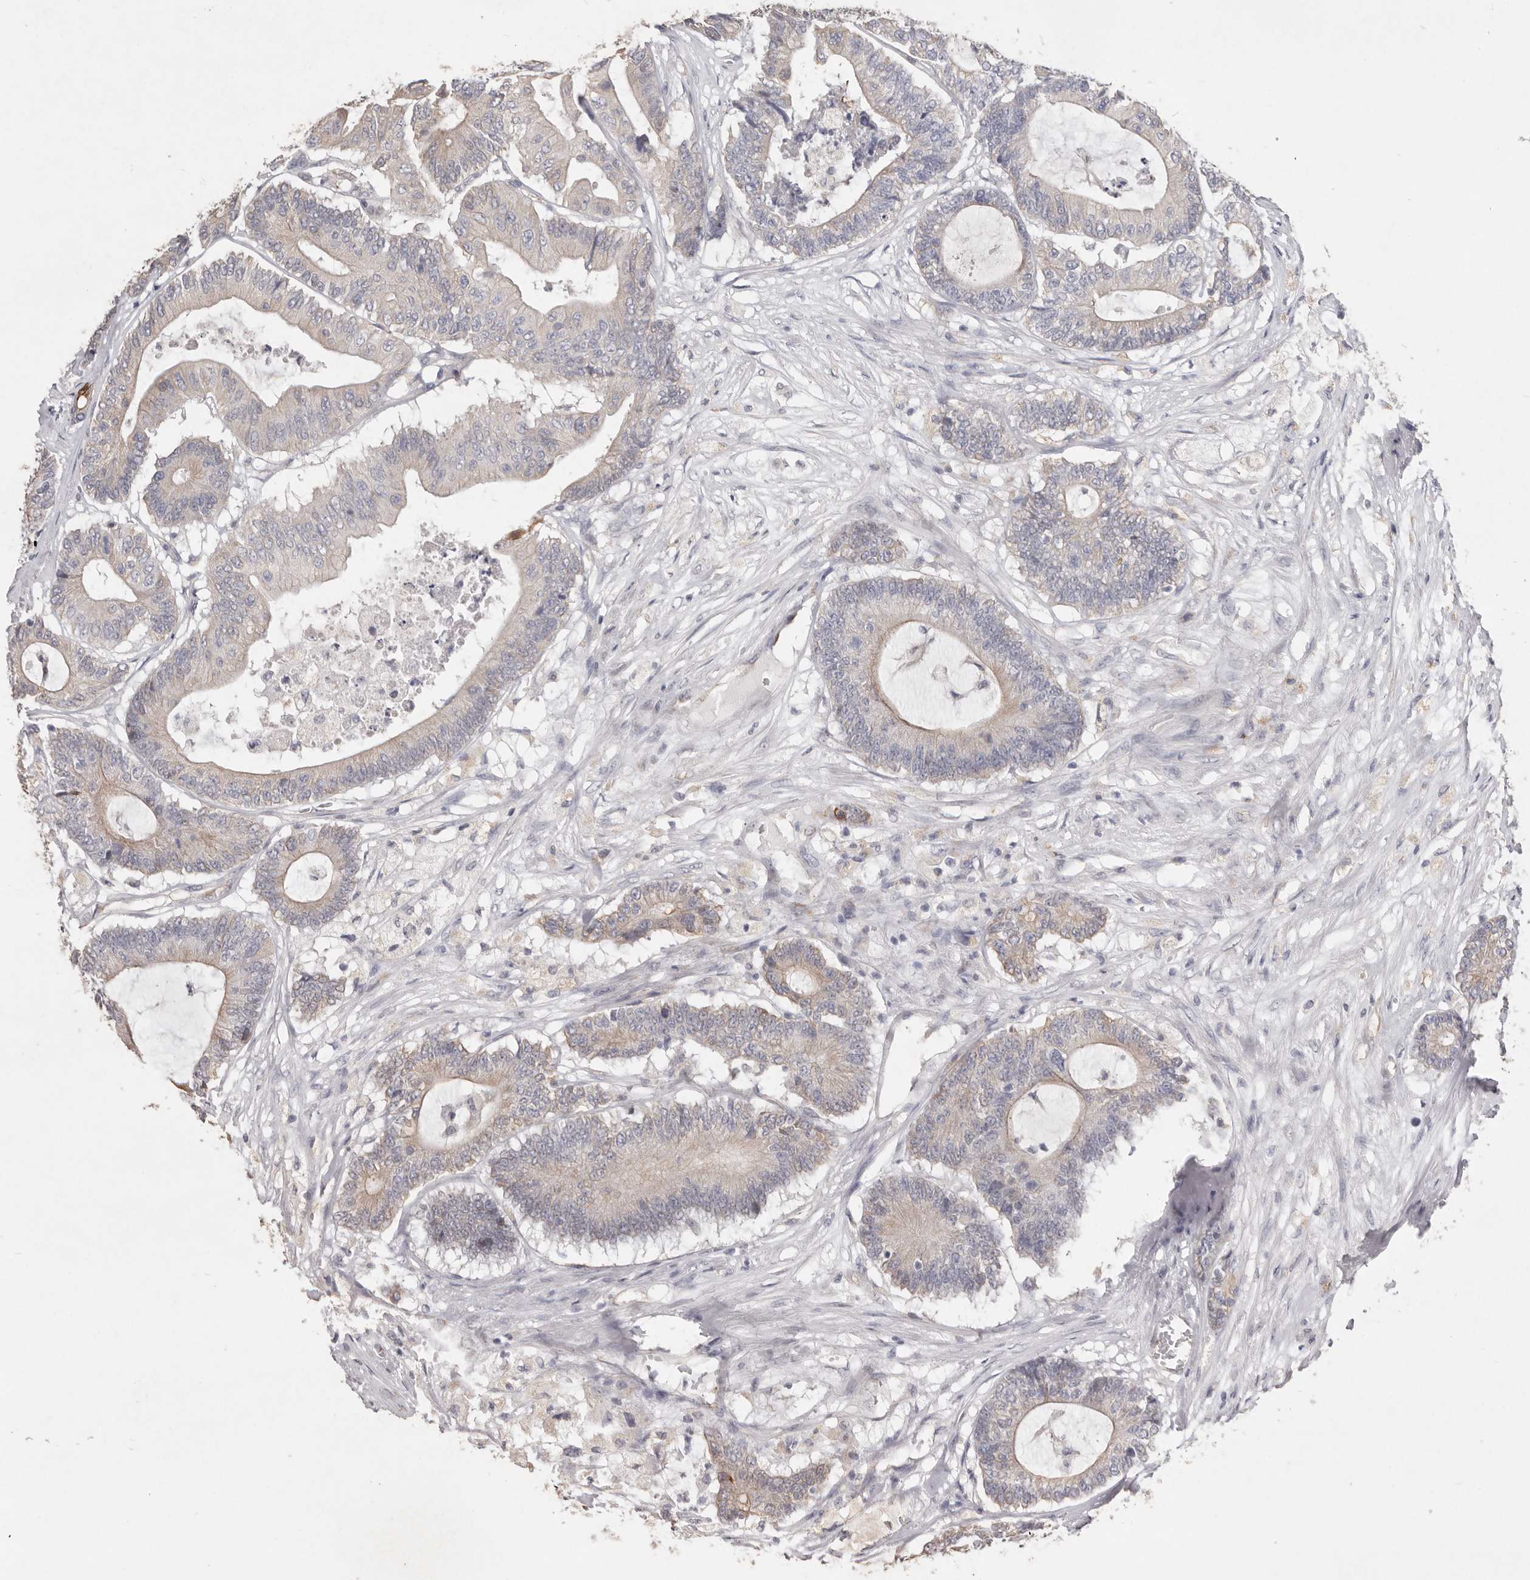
{"staining": {"intensity": "weak", "quantity": "<25%", "location": "cytoplasmic/membranous"}, "tissue": "colorectal cancer", "cell_type": "Tumor cells", "image_type": "cancer", "snomed": [{"axis": "morphology", "description": "Adenocarcinoma, NOS"}, {"axis": "topography", "description": "Colon"}], "caption": "There is no significant expression in tumor cells of colorectal adenocarcinoma.", "gene": "ZYG11B", "patient": {"sex": "female", "age": 84}}